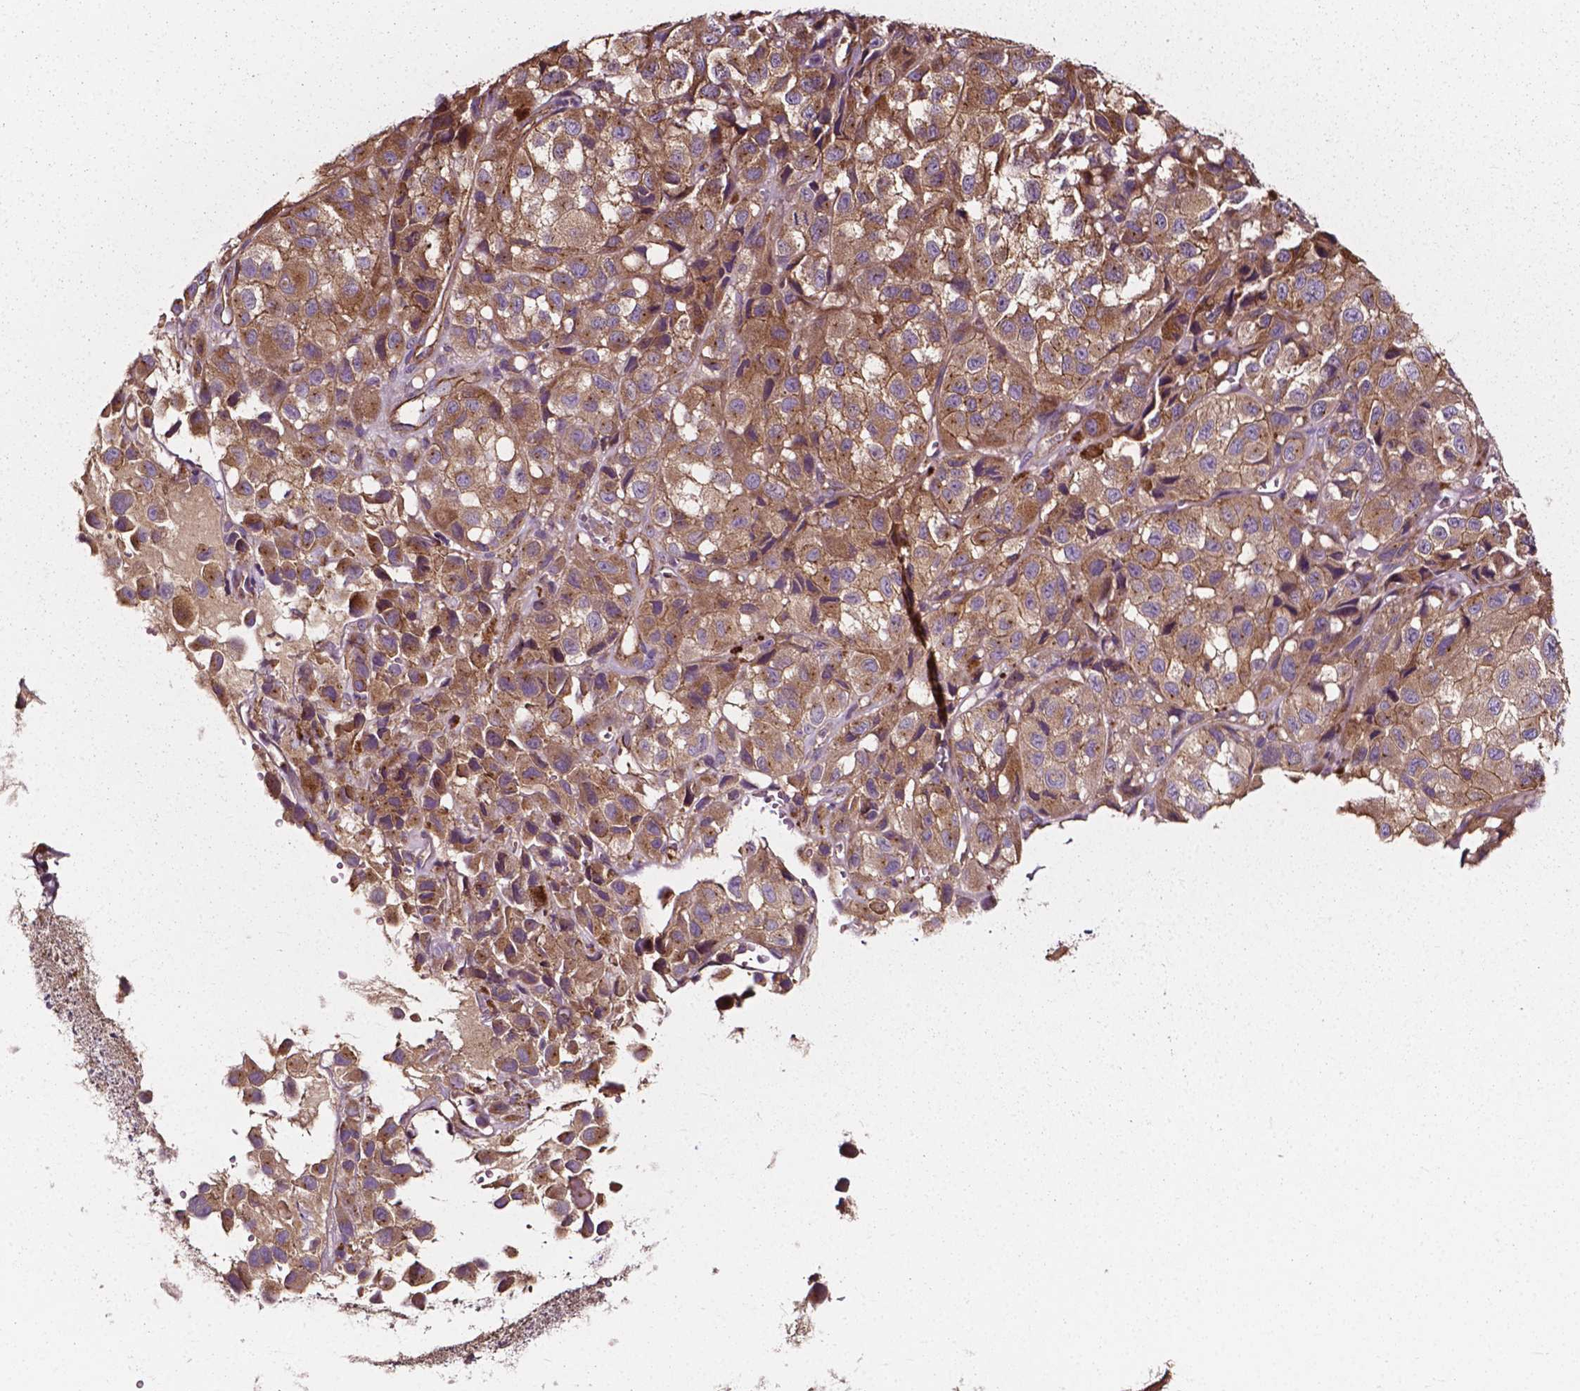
{"staining": {"intensity": "moderate", "quantity": ">75%", "location": "cytoplasmic/membranous"}, "tissue": "melanoma", "cell_type": "Tumor cells", "image_type": "cancer", "snomed": [{"axis": "morphology", "description": "Malignant melanoma, NOS"}, {"axis": "topography", "description": "Skin"}], "caption": "The immunohistochemical stain highlights moderate cytoplasmic/membranous expression in tumor cells of malignant melanoma tissue.", "gene": "ATG16L1", "patient": {"sex": "male", "age": 93}}